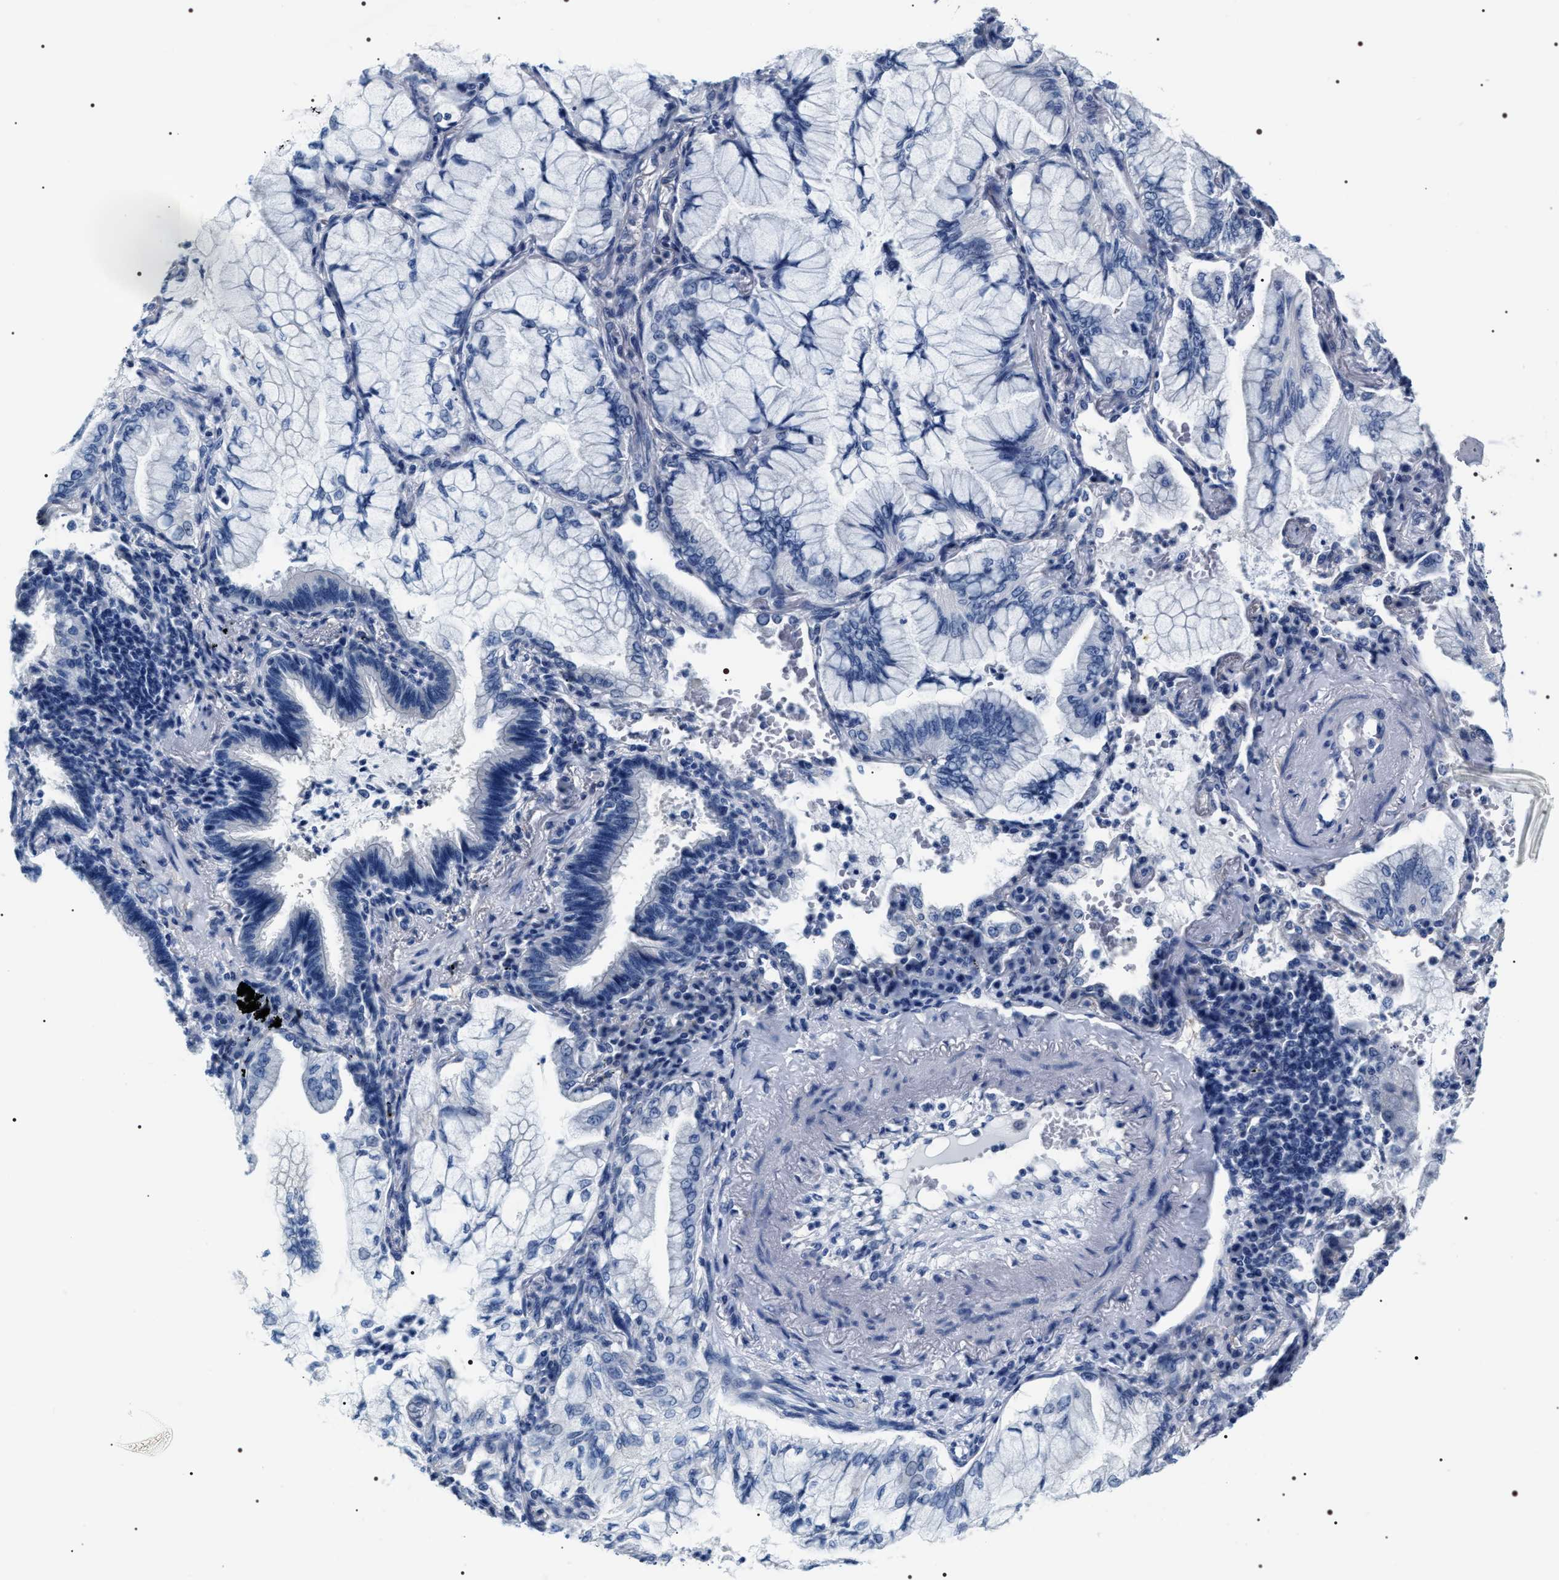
{"staining": {"intensity": "negative", "quantity": "none", "location": "none"}, "tissue": "lung cancer", "cell_type": "Tumor cells", "image_type": "cancer", "snomed": [{"axis": "morphology", "description": "Adenocarcinoma, NOS"}, {"axis": "topography", "description": "Lung"}], "caption": "An image of adenocarcinoma (lung) stained for a protein shows no brown staining in tumor cells.", "gene": "ADH4", "patient": {"sex": "female", "age": 70}}